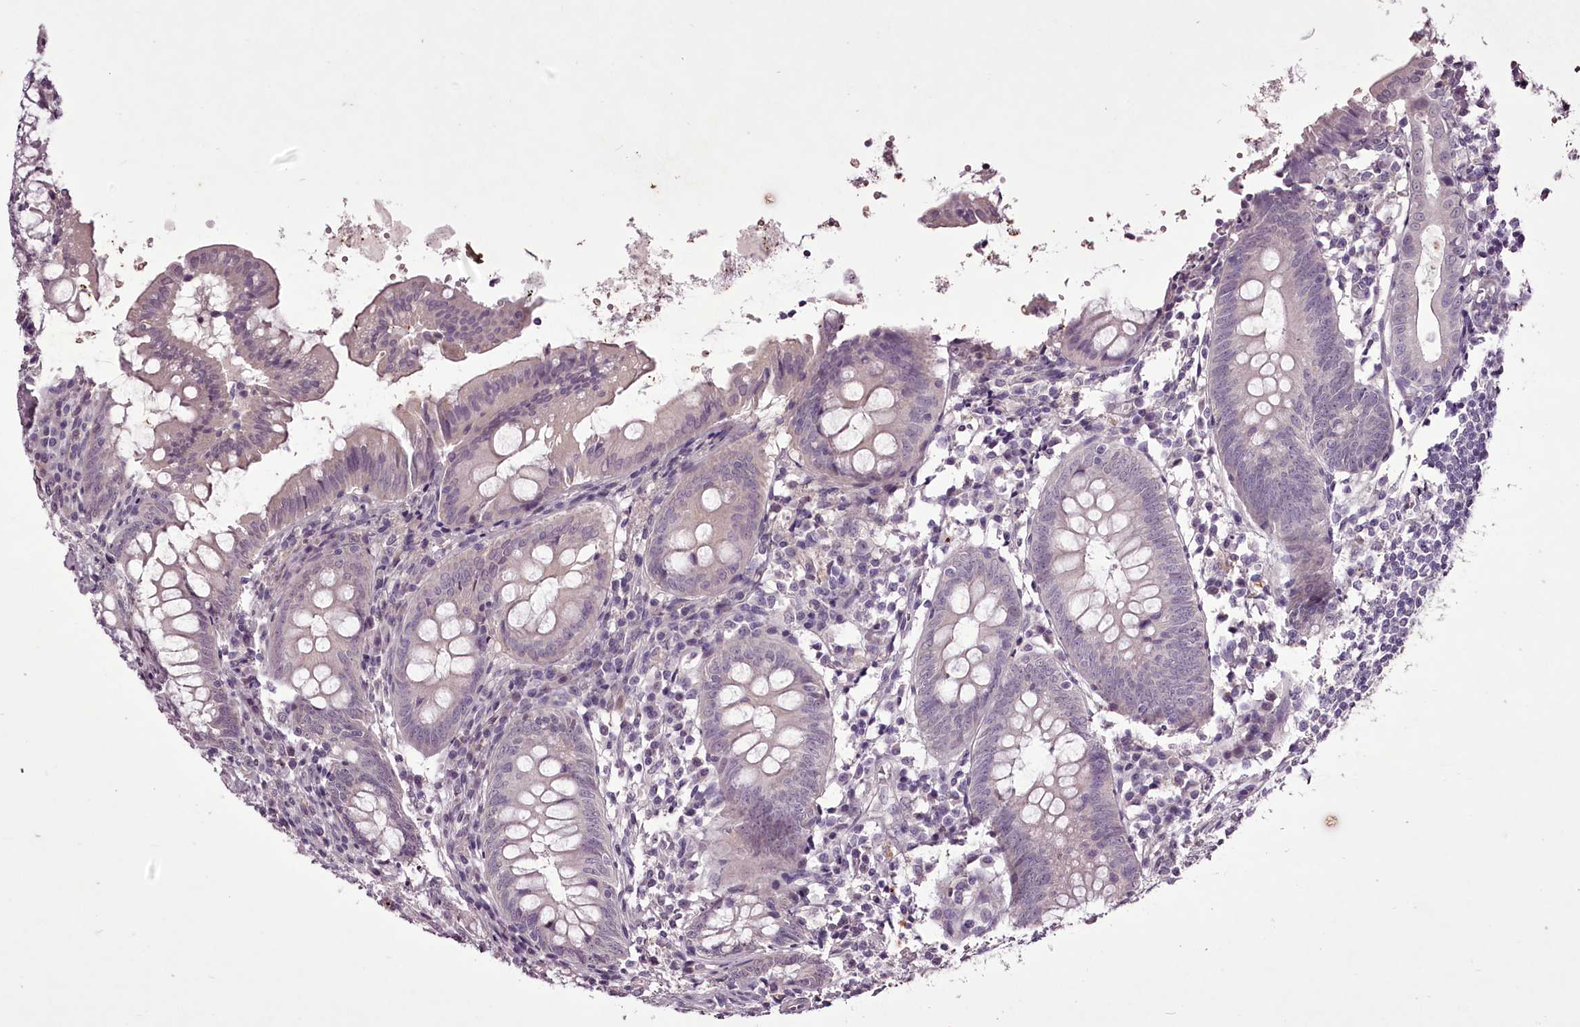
{"staining": {"intensity": "weak", "quantity": "<25%", "location": "cytoplasmic/membranous"}, "tissue": "appendix", "cell_type": "Glandular cells", "image_type": "normal", "snomed": [{"axis": "morphology", "description": "Normal tissue, NOS"}, {"axis": "topography", "description": "Appendix"}], "caption": "High magnification brightfield microscopy of normal appendix stained with DAB (3,3'-diaminobenzidine) (brown) and counterstained with hematoxylin (blue): glandular cells show no significant positivity. The staining is performed using DAB brown chromogen with nuclei counter-stained in using hematoxylin.", "gene": "C1orf56", "patient": {"sex": "female", "age": 54}}